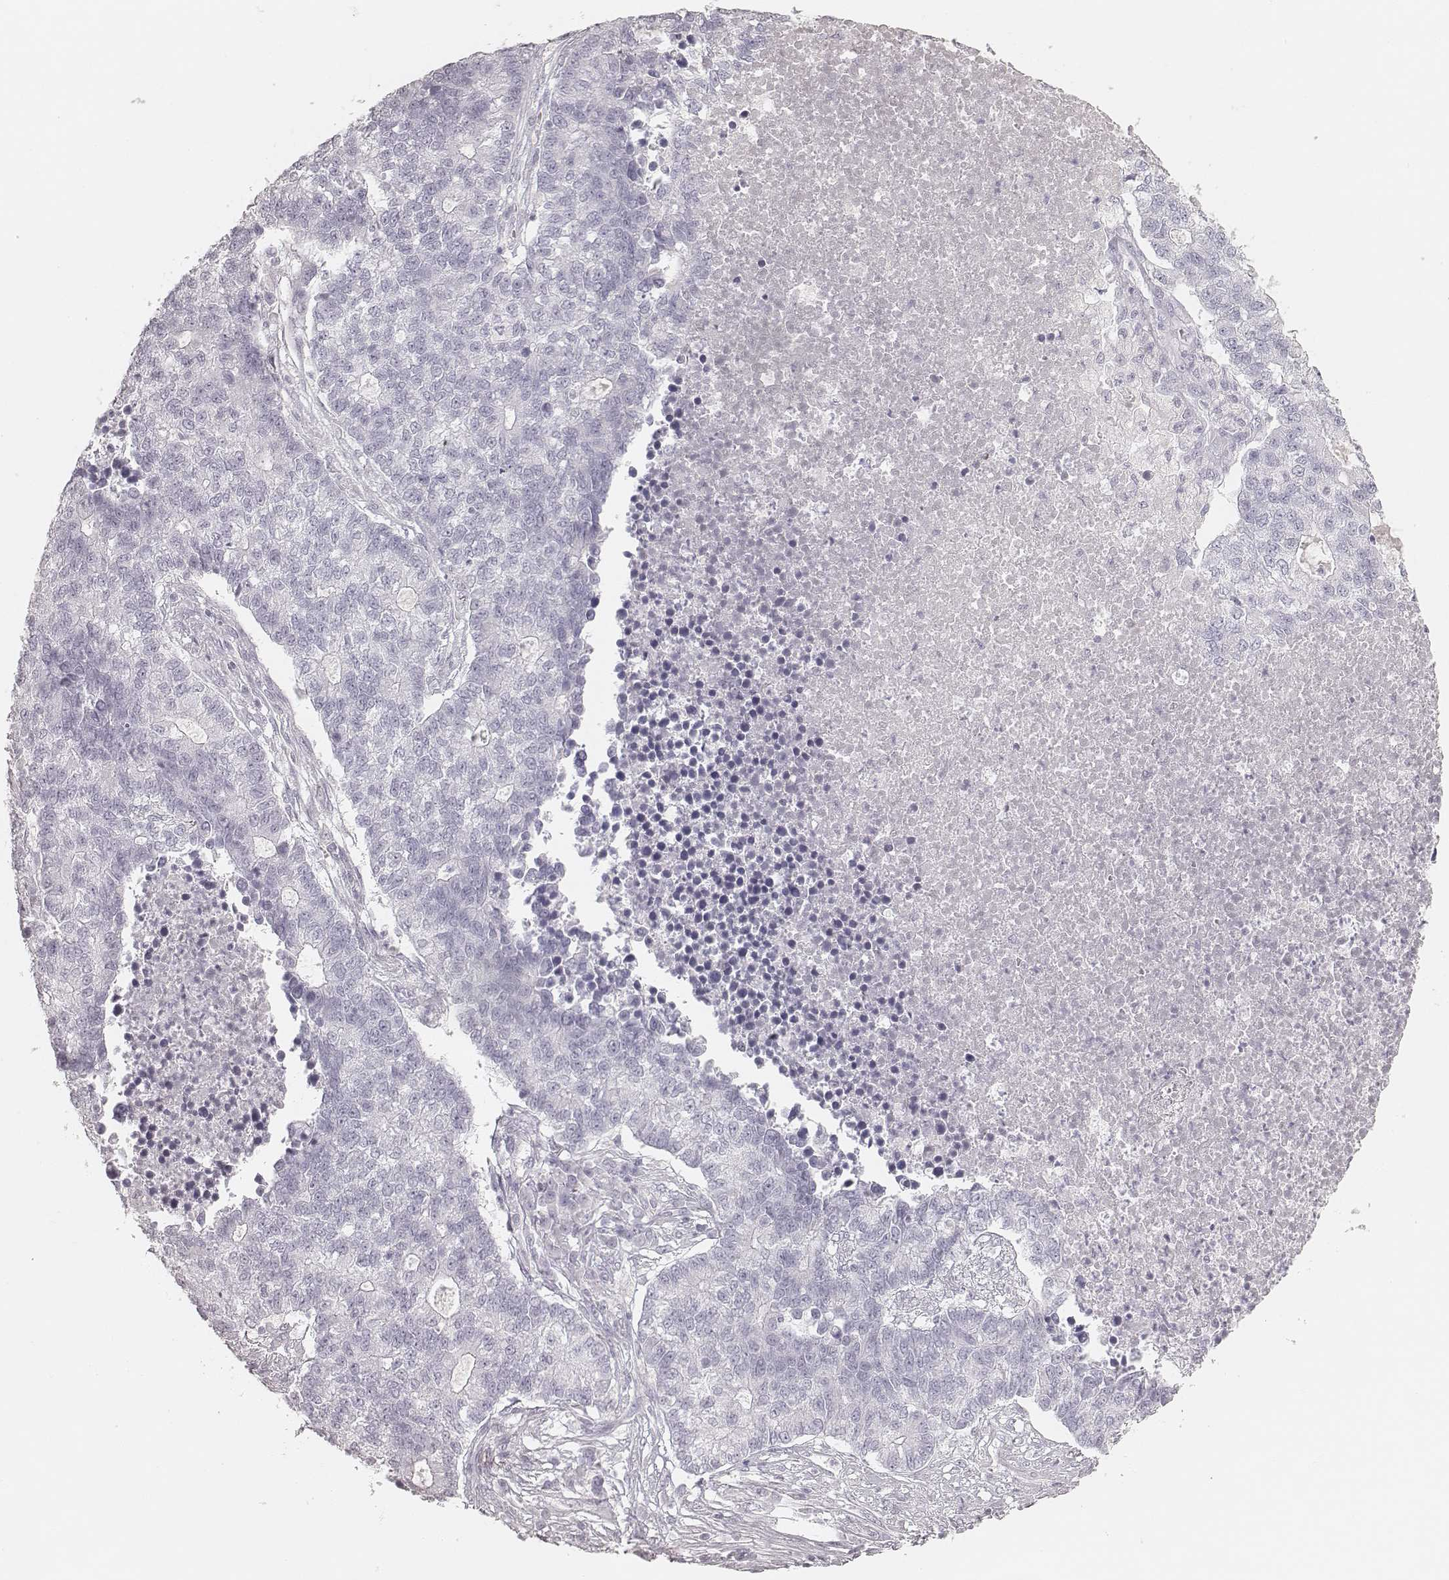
{"staining": {"intensity": "negative", "quantity": "none", "location": "none"}, "tissue": "lung cancer", "cell_type": "Tumor cells", "image_type": "cancer", "snomed": [{"axis": "morphology", "description": "Adenocarcinoma, NOS"}, {"axis": "topography", "description": "Lung"}], "caption": "Tumor cells show no significant staining in lung cancer (adenocarcinoma).", "gene": "KRT31", "patient": {"sex": "male", "age": 57}}